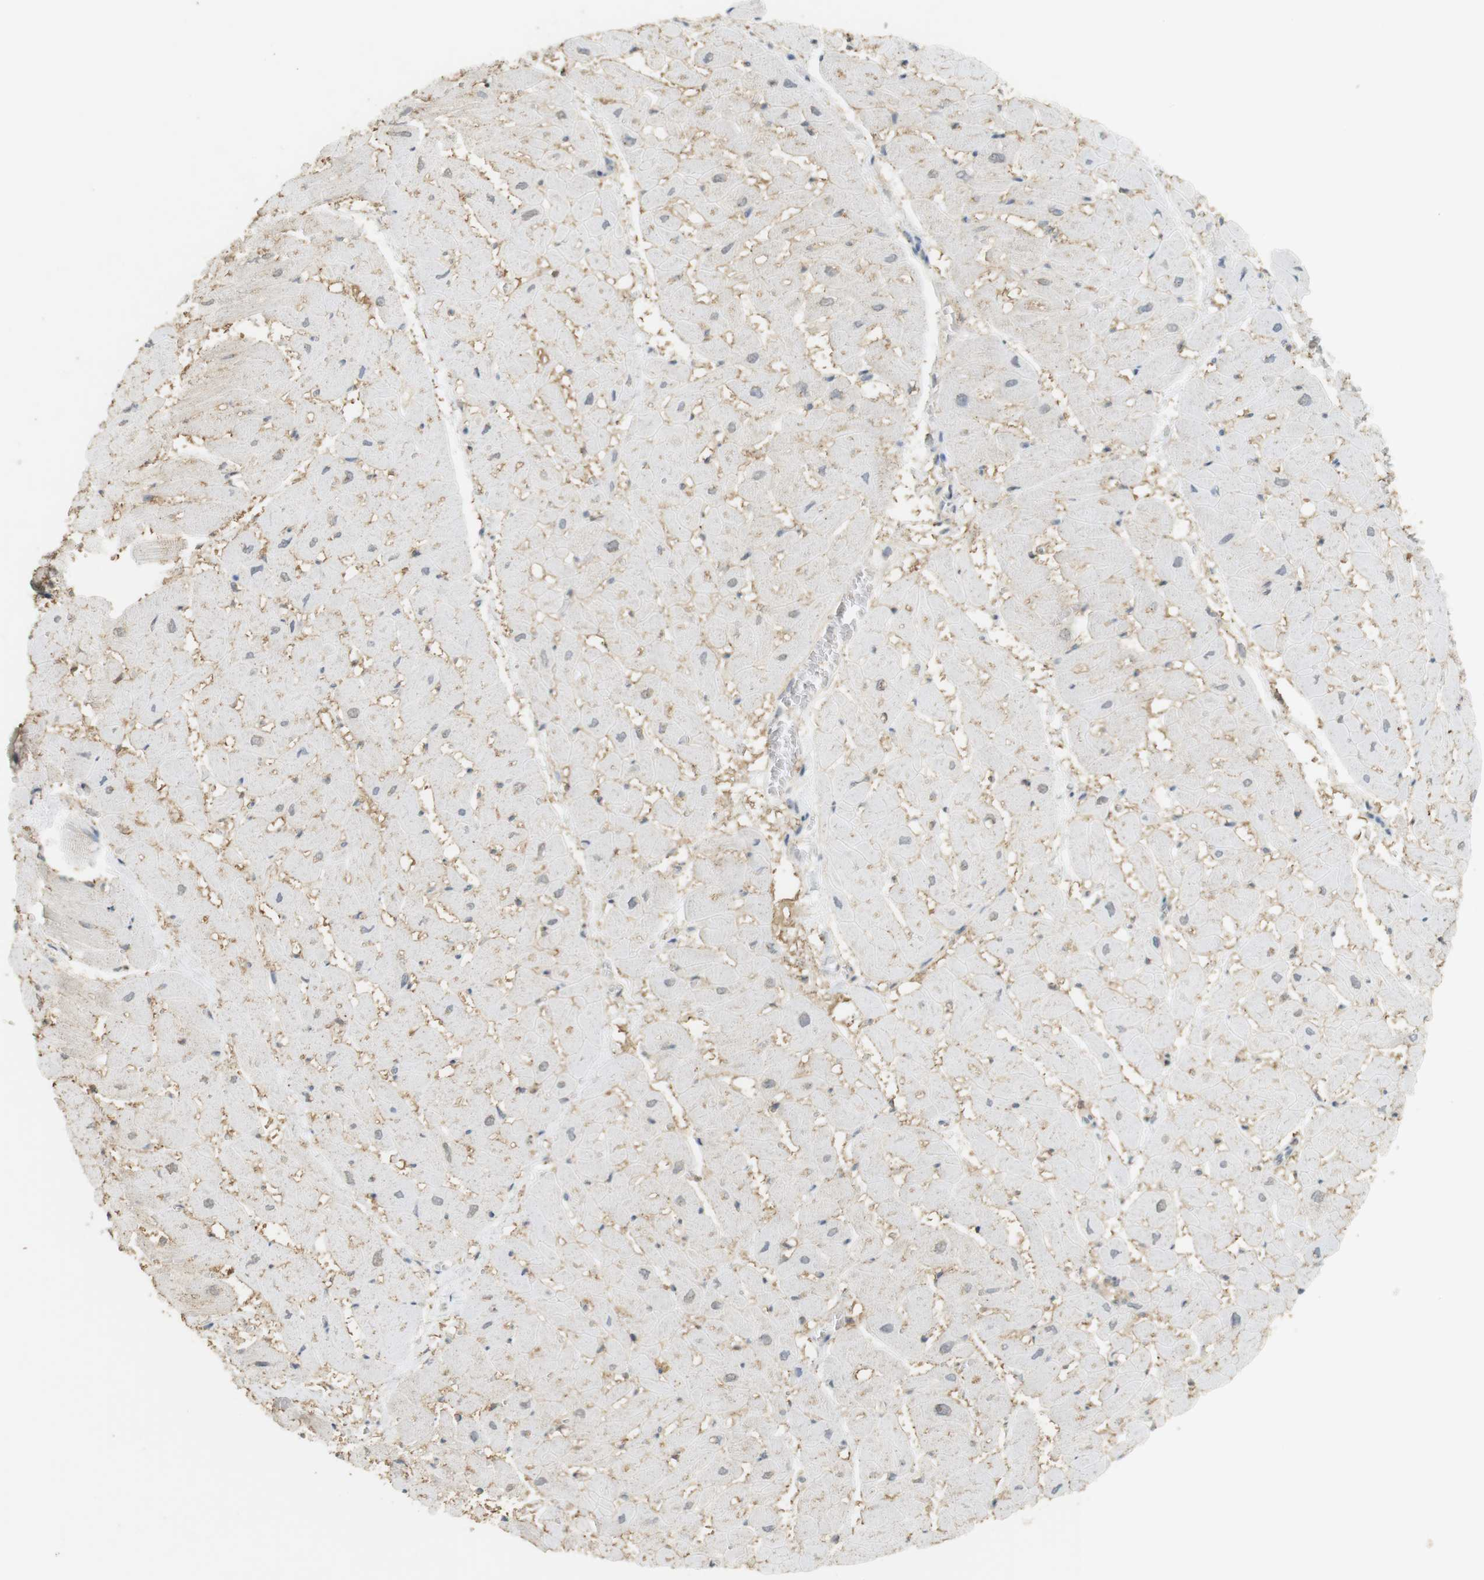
{"staining": {"intensity": "weak", "quantity": "<25%", "location": "cytoplasmic/membranous"}, "tissue": "heart muscle", "cell_type": "Cardiomyocytes", "image_type": "normal", "snomed": [{"axis": "morphology", "description": "Normal tissue, NOS"}, {"axis": "topography", "description": "Heart"}], "caption": "This is an immunohistochemistry photomicrograph of benign human heart muscle. There is no expression in cardiomyocytes.", "gene": "TTK", "patient": {"sex": "male", "age": 45}}